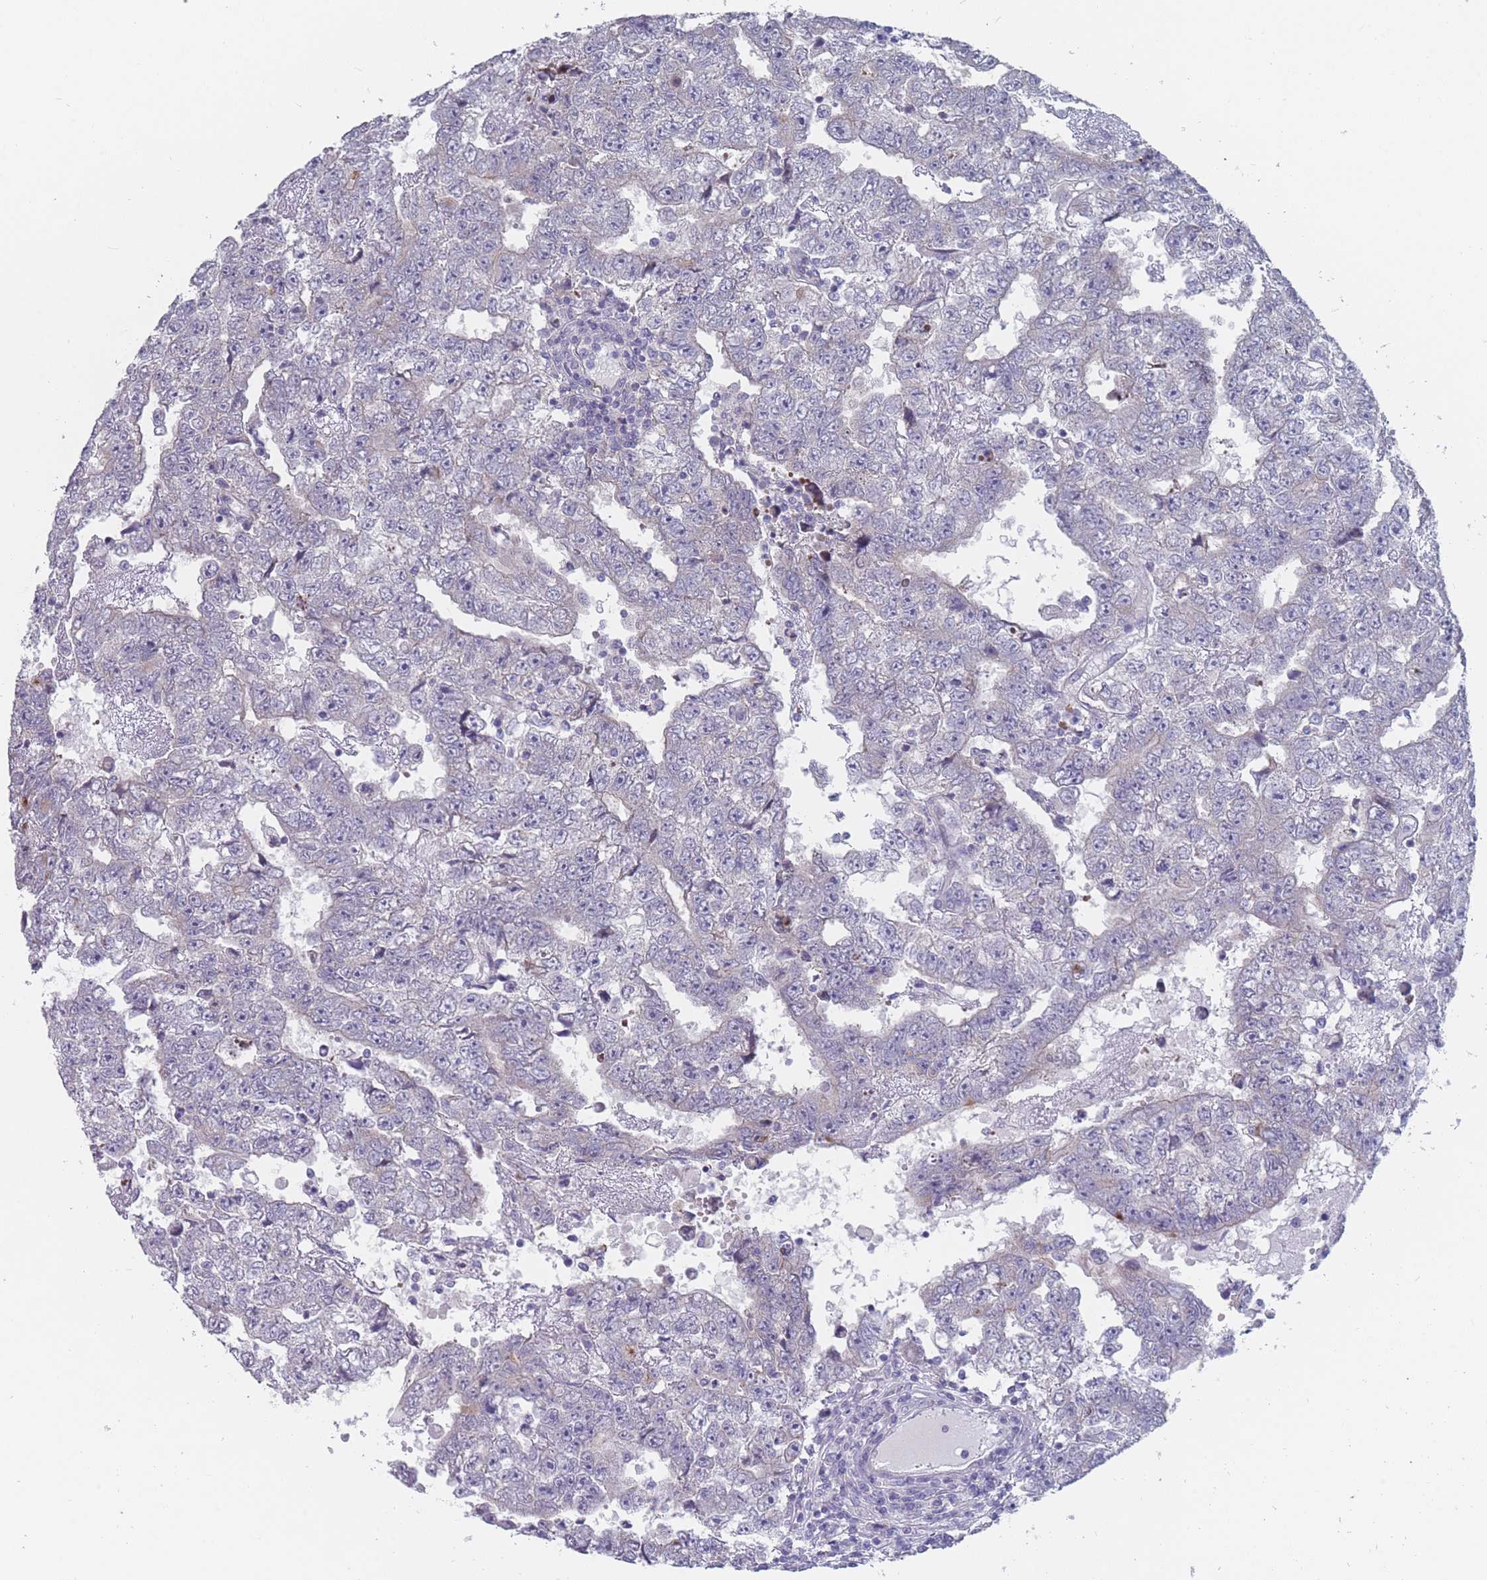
{"staining": {"intensity": "negative", "quantity": "none", "location": "none"}, "tissue": "testis cancer", "cell_type": "Tumor cells", "image_type": "cancer", "snomed": [{"axis": "morphology", "description": "Carcinoma, Embryonal, NOS"}, {"axis": "topography", "description": "Testis"}], "caption": "Tumor cells are negative for brown protein staining in testis cancer.", "gene": "PIGU", "patient": {"sex": "male", "age": 25}}